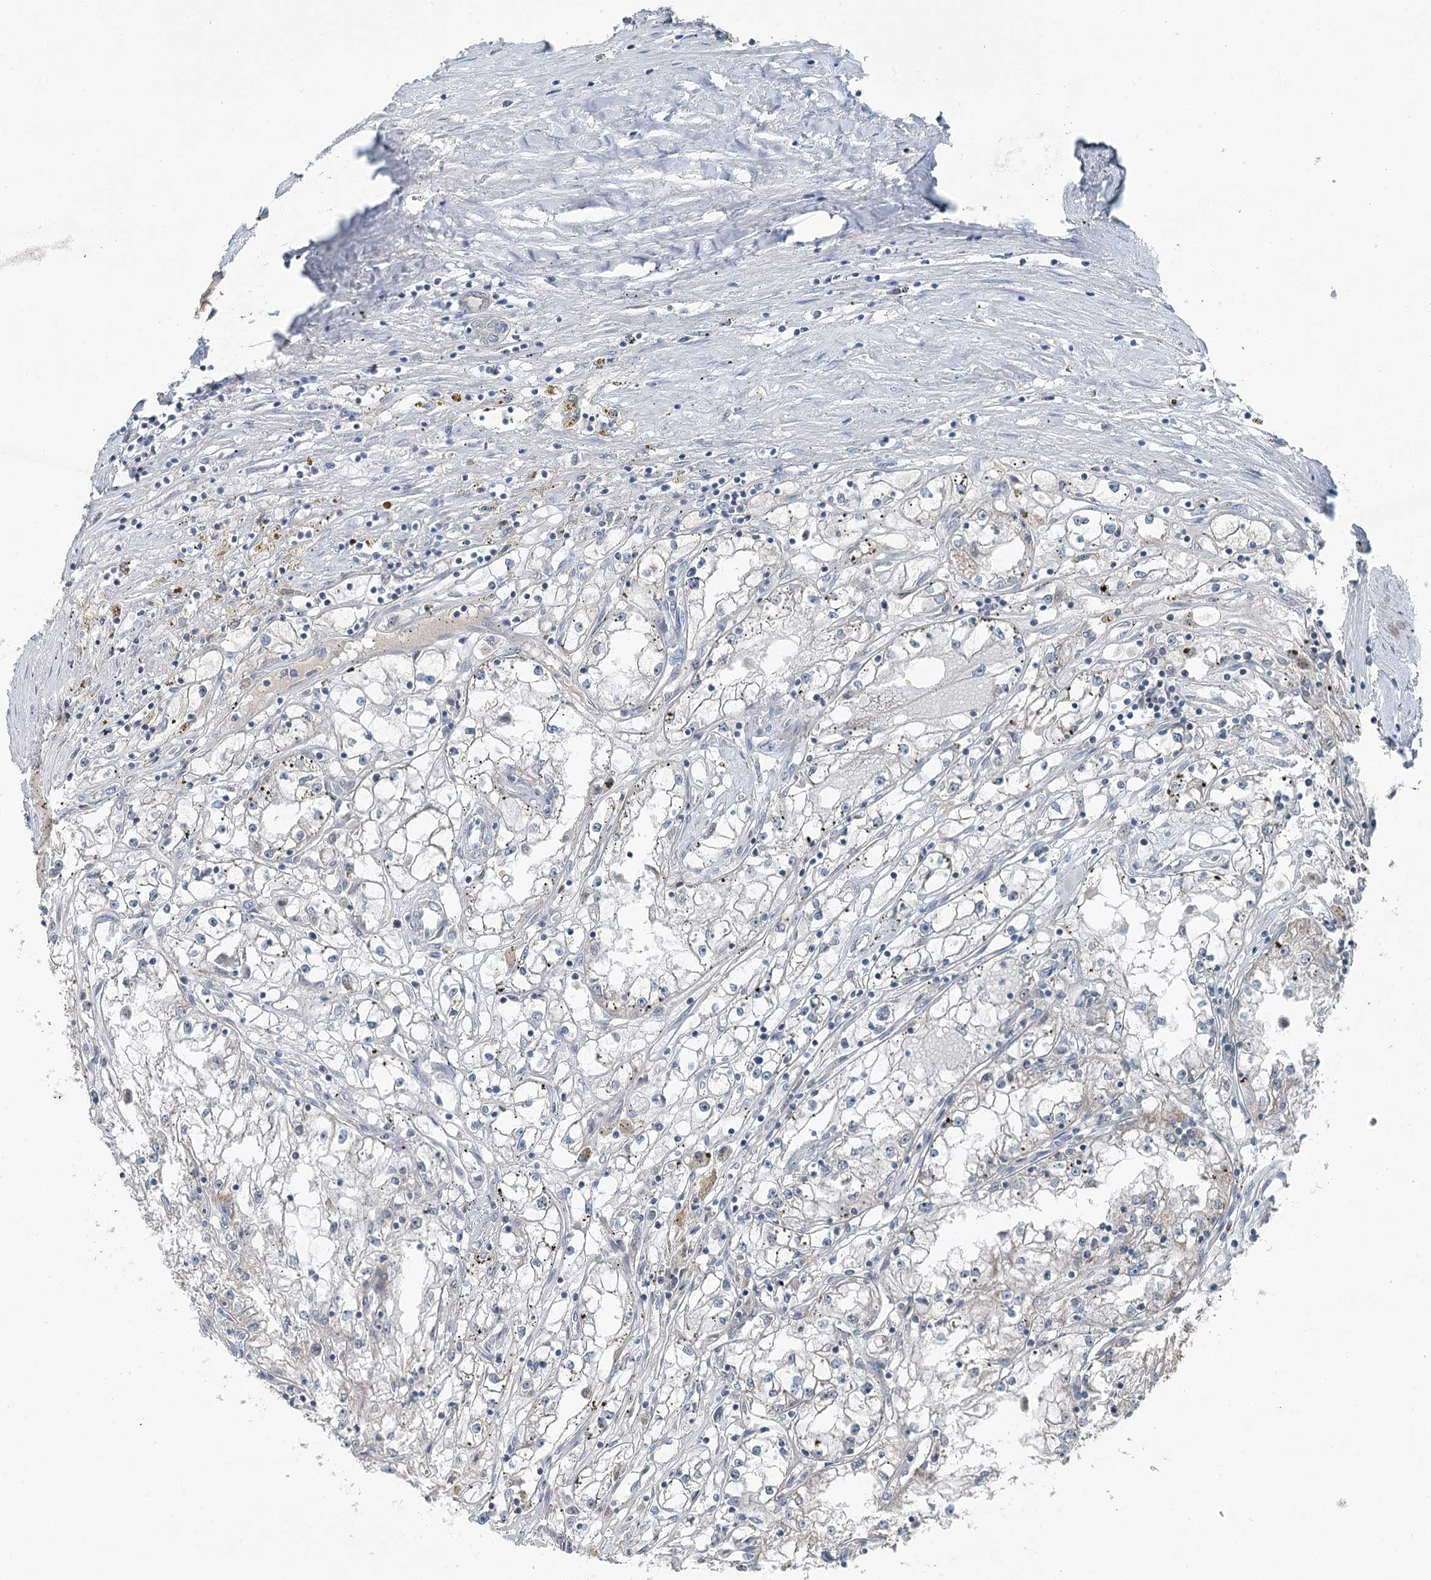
{"staining": {"intensity": "negative", "quantity": "none", "location": "none"}, "tissue": "renal cancer", "cell_type": "Tumor cells", "image_type": "cancer", "snomed": [{"axis": "morphology", "description": "Adenocarcinoma, NOS"}, {"axis": "topography", "description": "Kidney"}], "caption": "Renal cancer was stained to show a protein in brown. There is no significant expression in tumor cells.", "gene": "CHCHD5", "patient": {"sex": "male", "age": 56}}